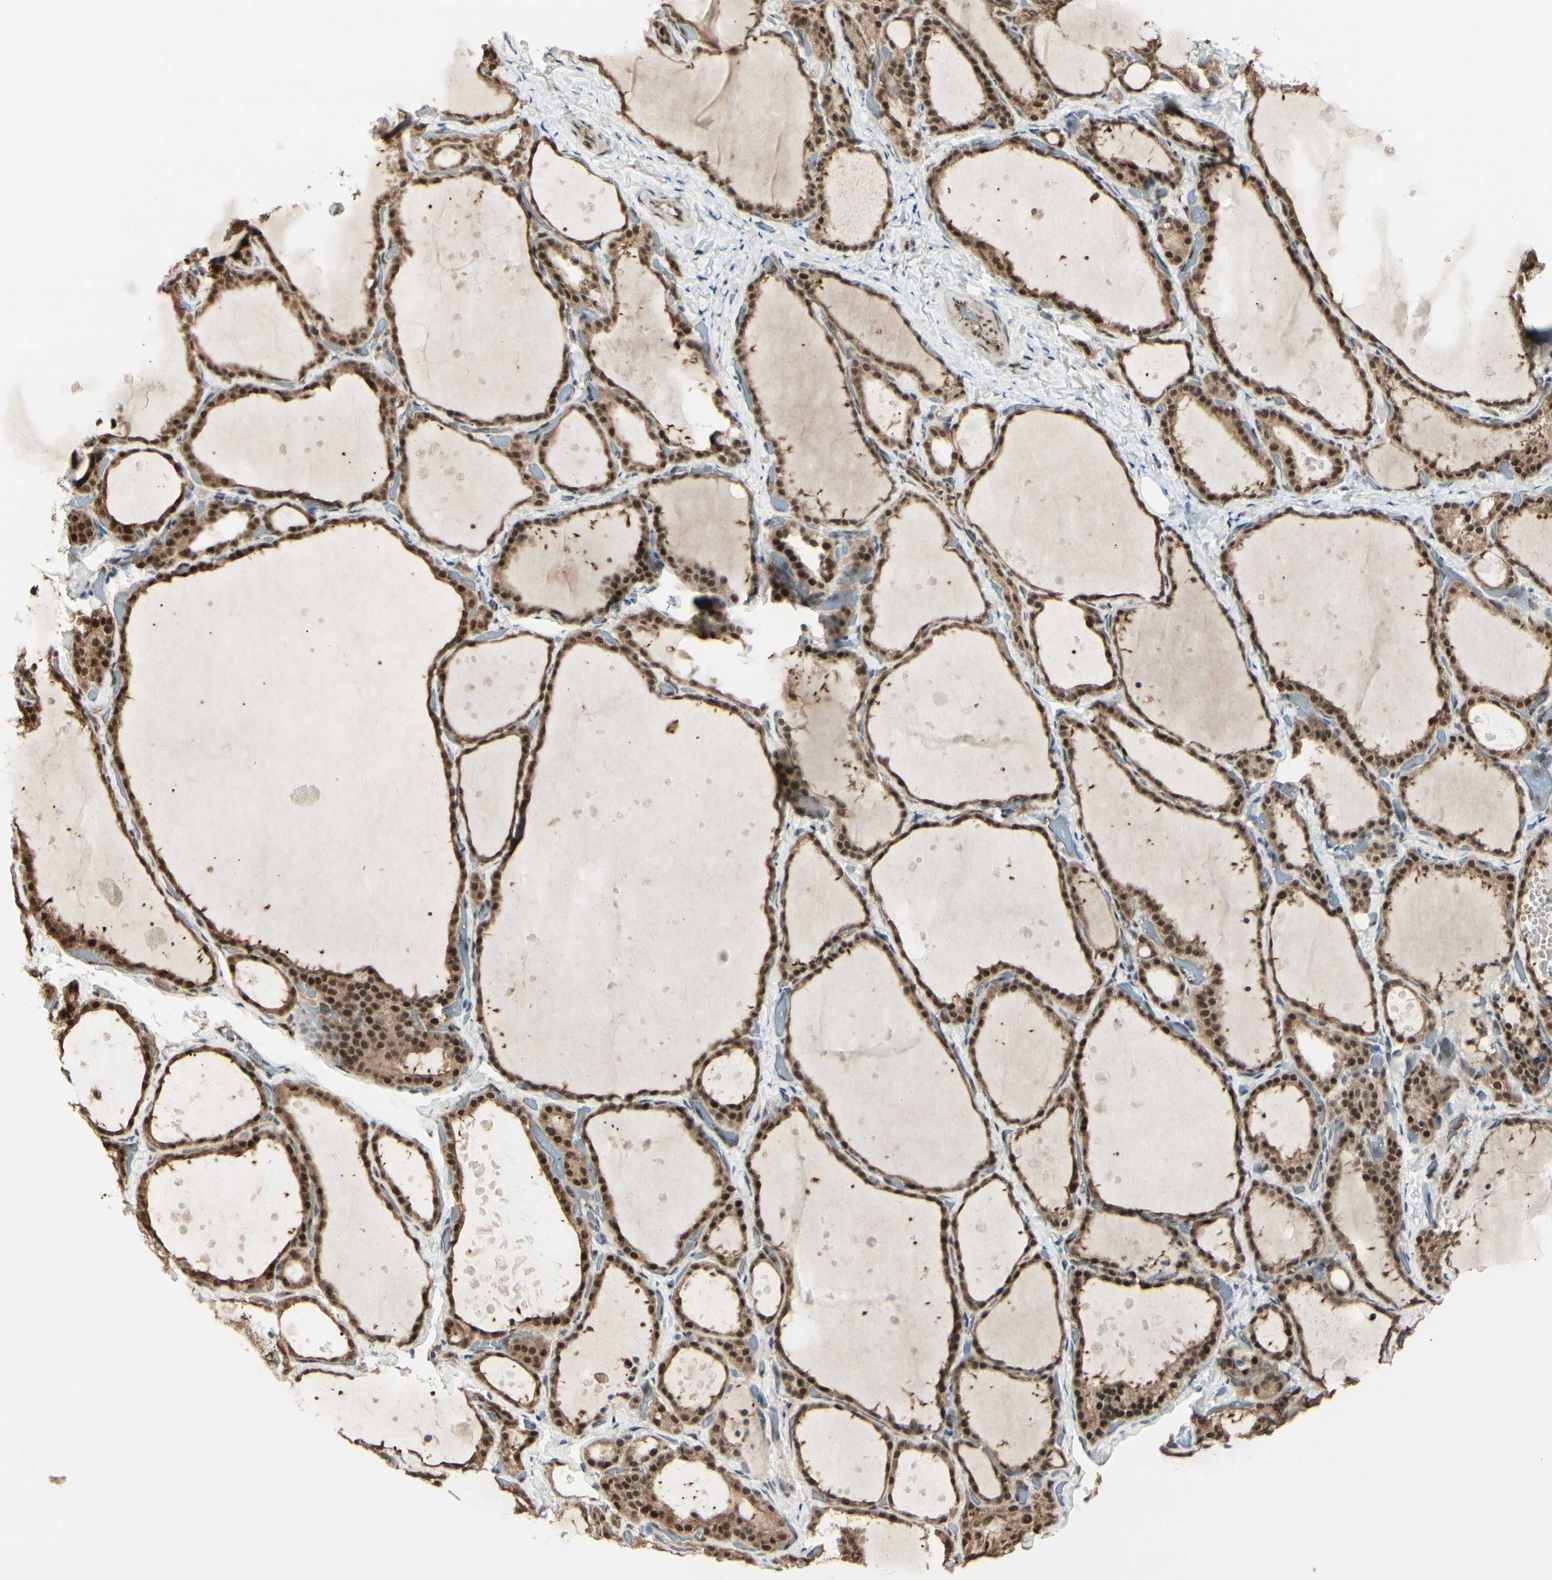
{"staining": {"intensity": "strong", "quantity": ">75%", "location": "cytoplasmic/membranous,nuclear"}, "tissue": "thyroid gland", "cell_type": "Glandular cells", "image_type": "normal", "snomed": [{"axis": "morphology", "description": "Normal tissue, NOS"}, {"axis": "topography", "description": "Thyroid gland"}], "caption": "Glandular cells demonstrate strong cytoplasmic/membranous,nuclear staining in about >75% of cells in benign thyroid gland.", "gene": "HSF1", "patient": {"sex": "female", "age": 44}}